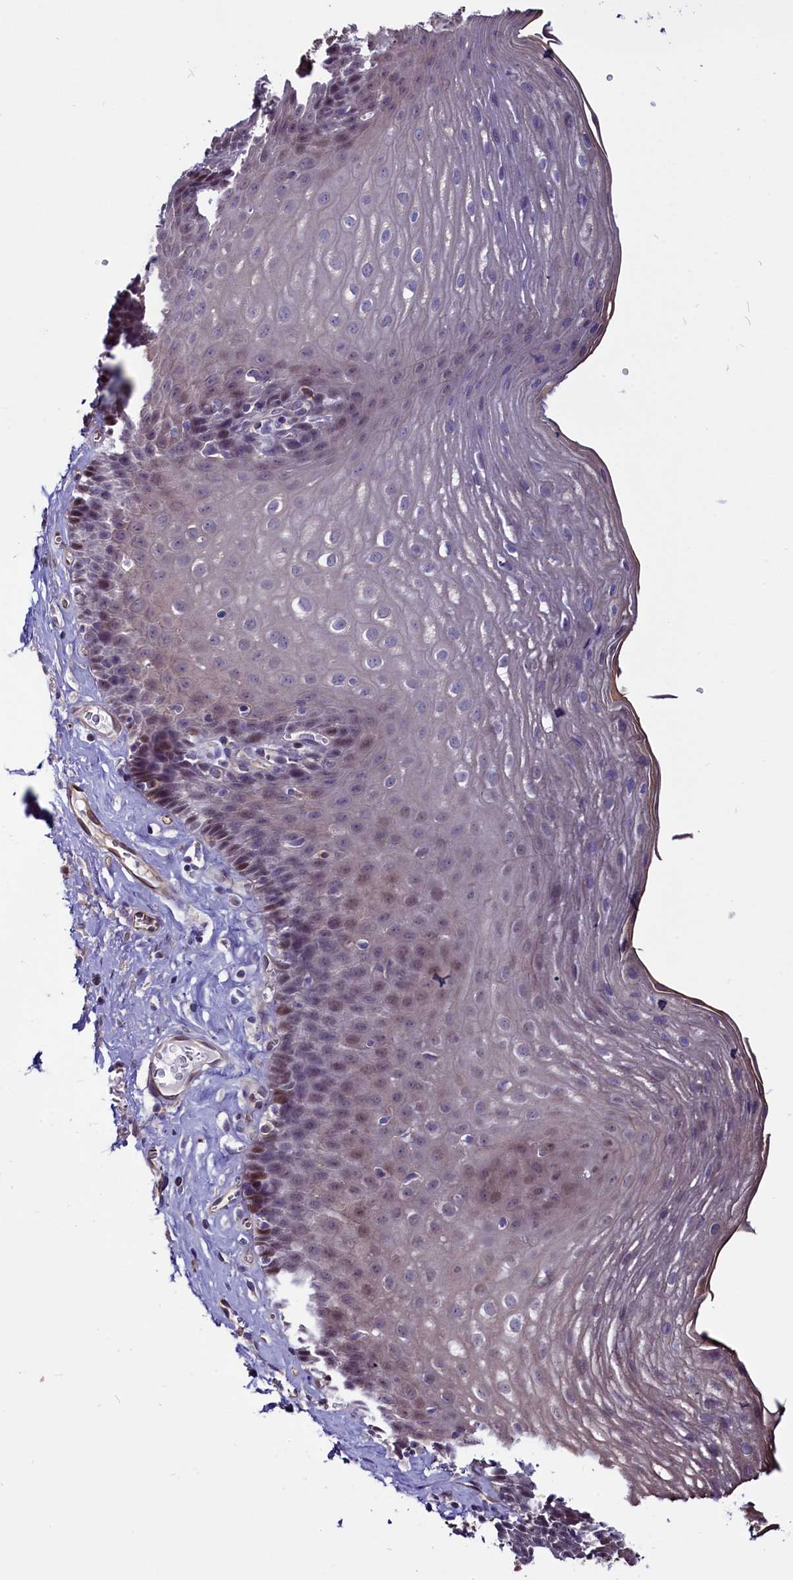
{"staining": {"intensity": "moderate", "quantity": "<25%", "location": "nuclear"}, "tissue": "esophagus", "cell_type": "Squamous epithelial cells", "image_type": "normal", "snomed": [{"axis": "morphology", "description": "Normal tissue, NOS"}, {"axis": "topography", "description": "Esophagus"}], "caption": "Esophagus was stained to show a protein in brown. There is low levels of moderate nuclear positivity in about <25% of squamous epithelial cells. (Brightfield microscopy of DAB IHC at high magnification).", "gene": "PDILT", "patient": {"sex": "female", "age": 66}}